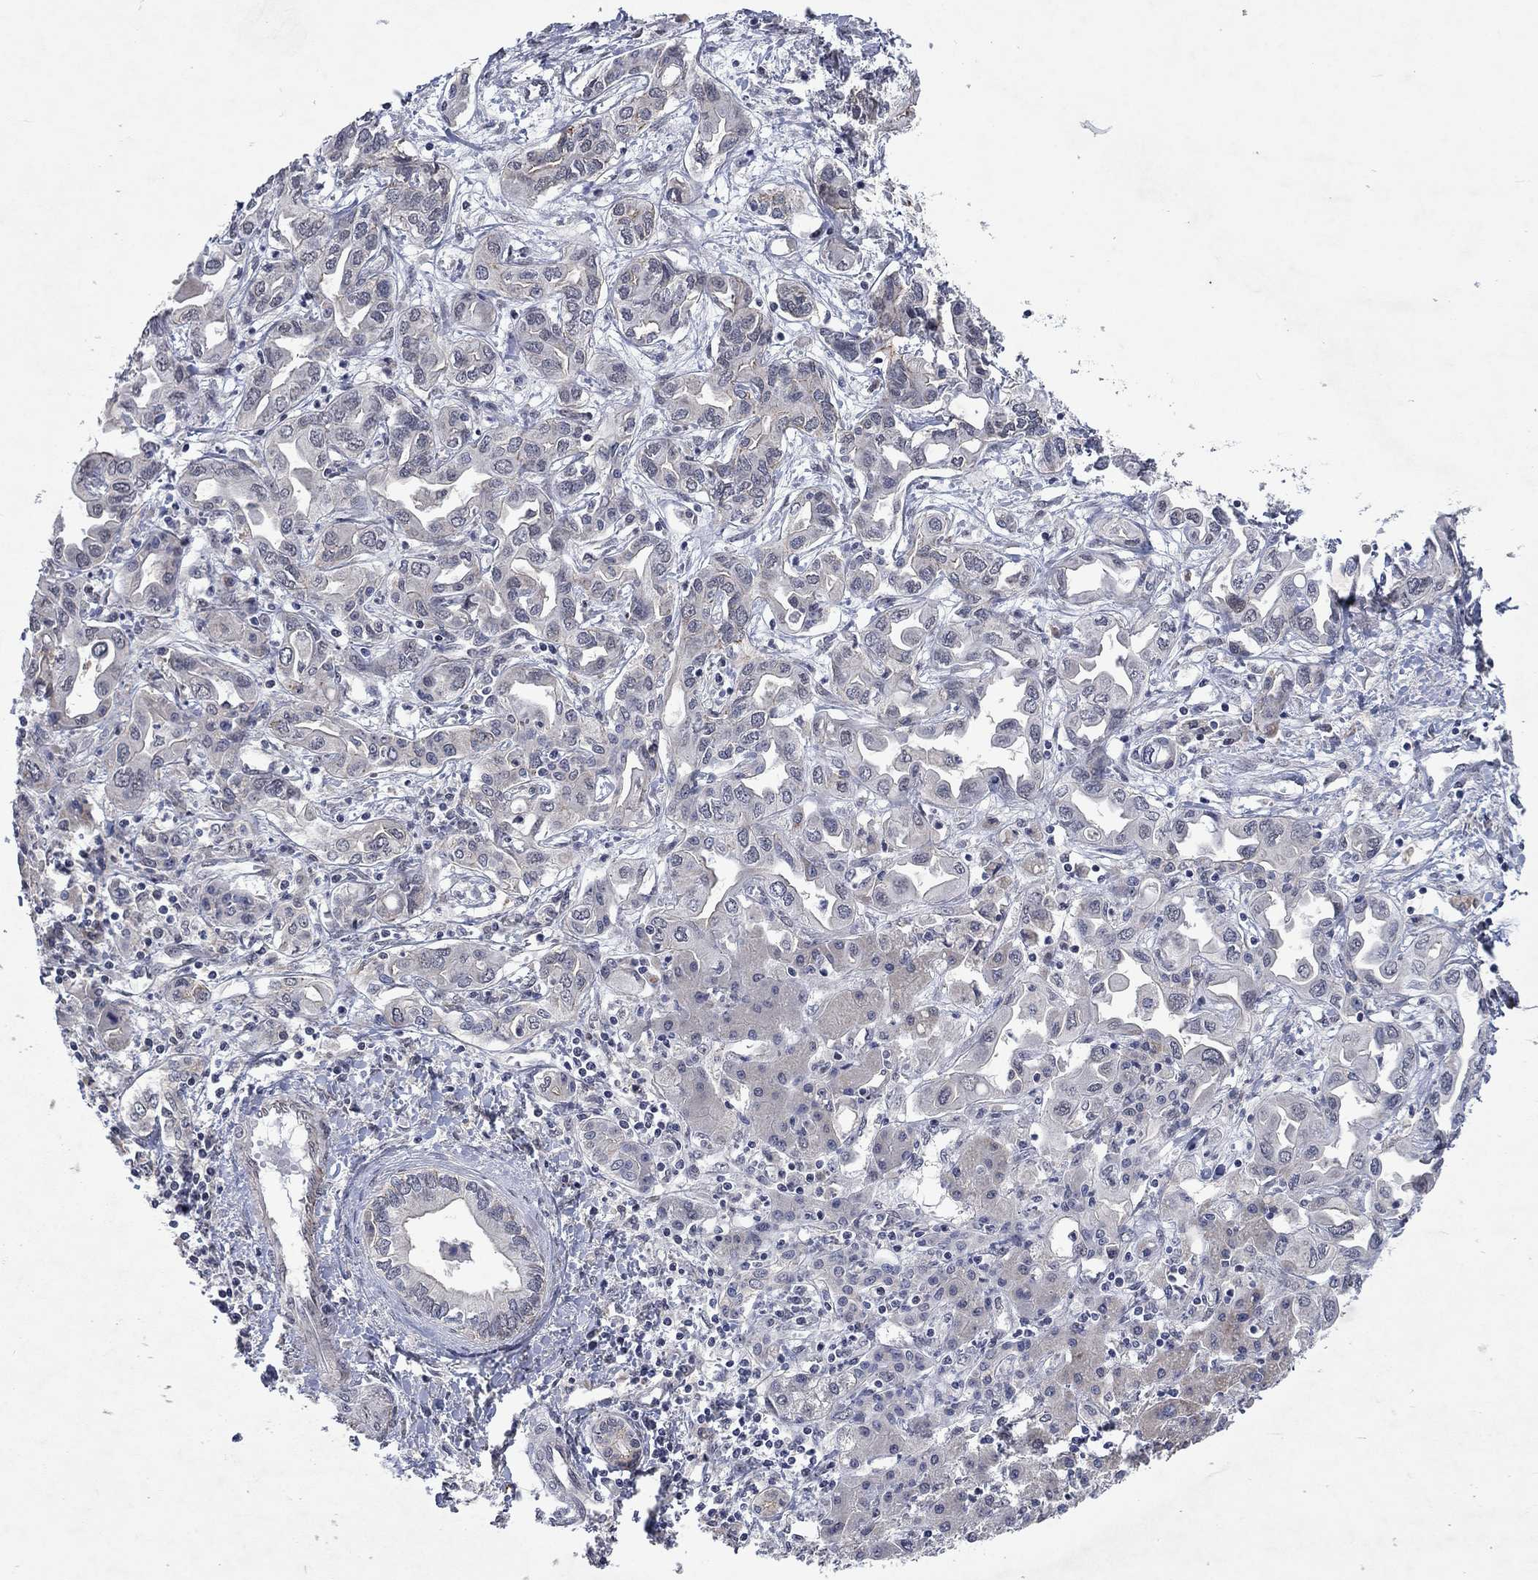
{"staining": {"intensity": "negative", "quantity": "none", "location": "none"}, "tissue": "liver cancer", "cell_type": "Tumor cells", "image_type": "cancer", "snomed": [{"axis": "morphology", "description": "Cholangiocarcinoma"}, {"axis": "topography", "description": "Liver"}], "caption": "Immunohistochemical staining of liver cancer (cholangiocarcinoma) shows no significant positivity in tumor cells. (Brightfield microscopy of DAB (3,3'-diaminobenzidine) IHC at high magnification).", "gene": "PPP1R9A", "patient": {"sex": "female", "age": 64}}